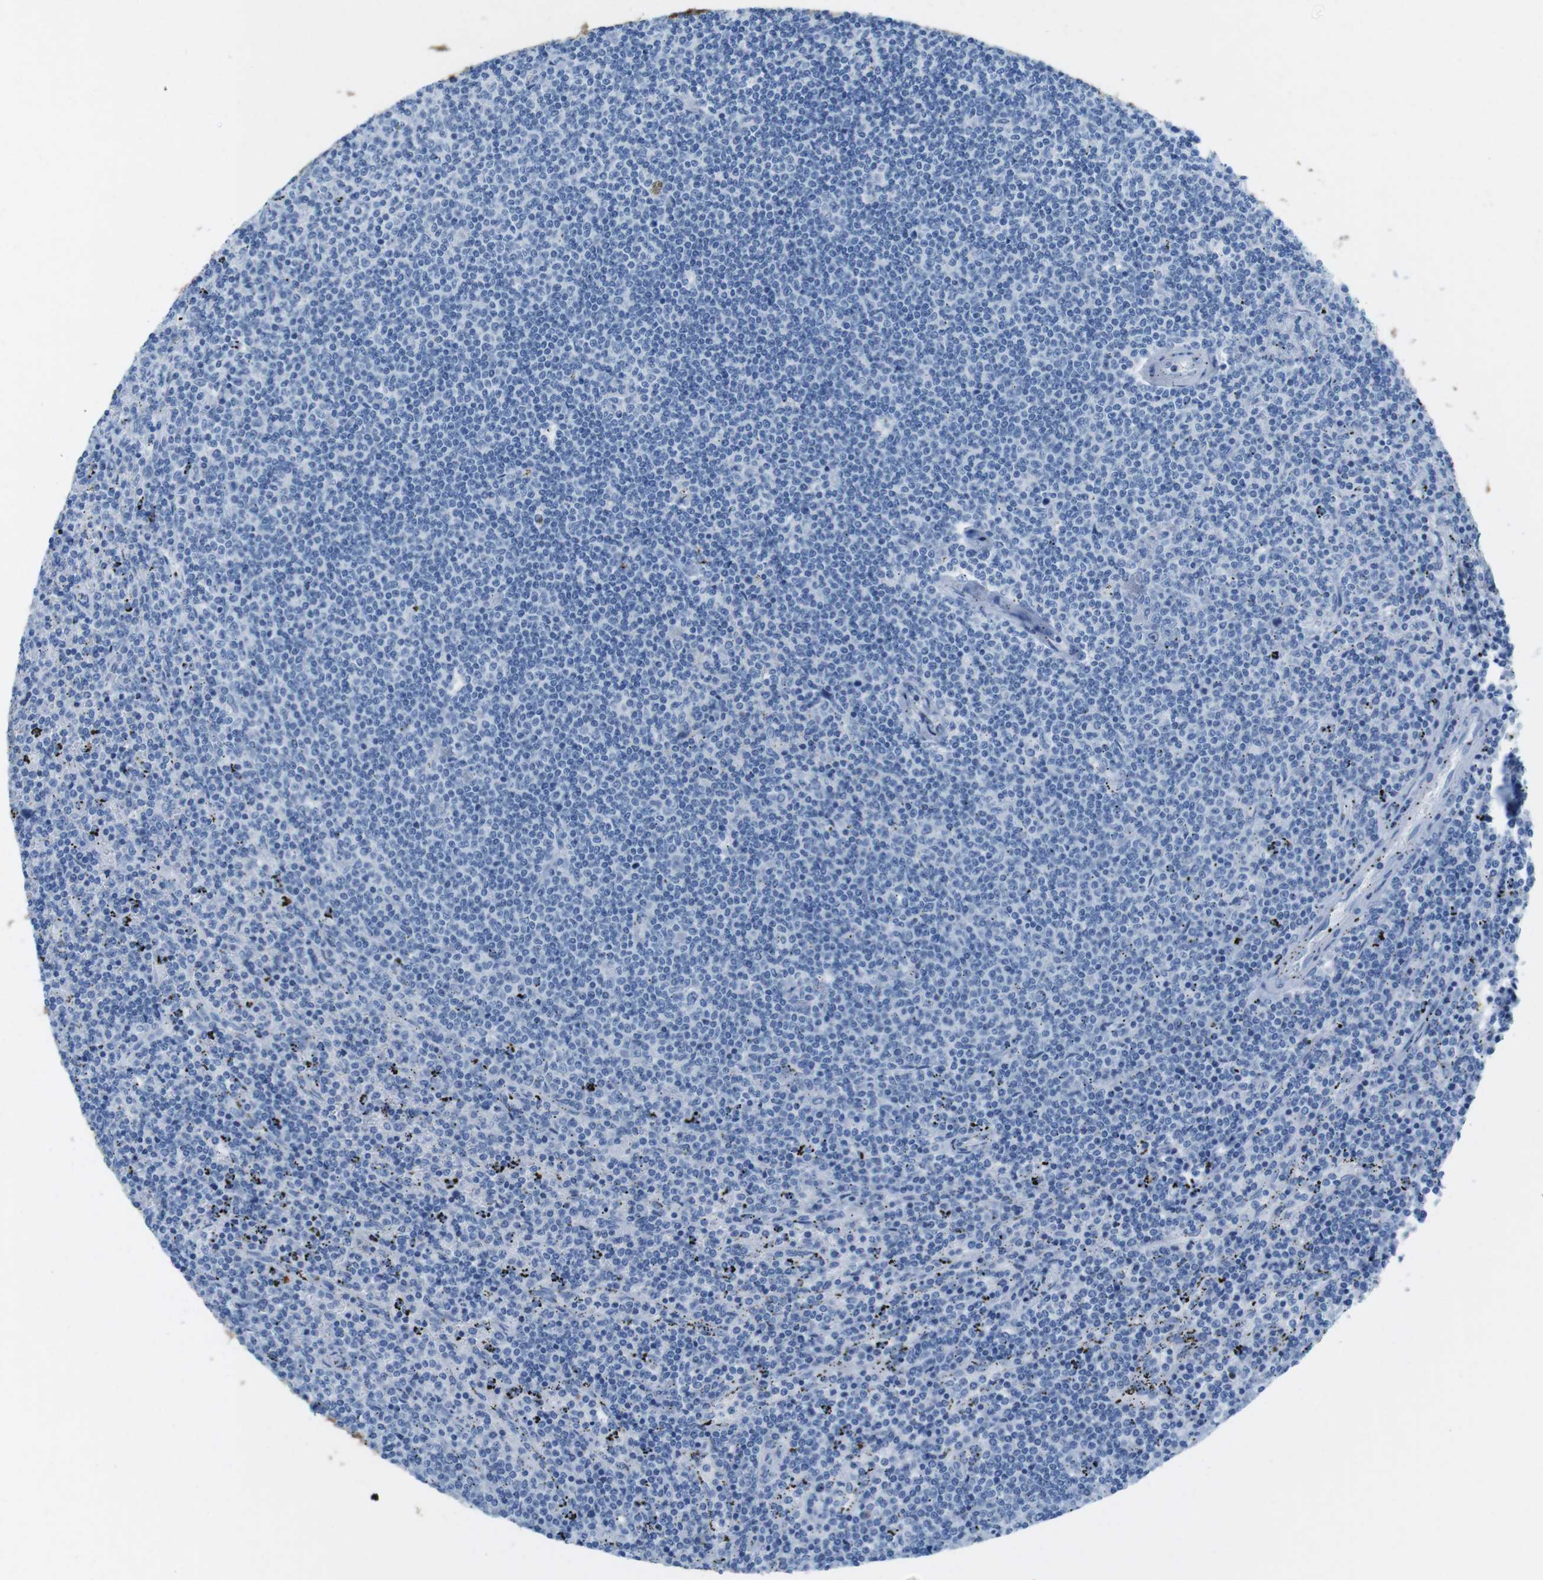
{"staining": {"intensity": "negative", "quantity": "none", "location": "none"}, "tissue": "lymphoma", "cell_type": "Tumor cells", "image_type": "cancer", "snomed": [{"axis": "morphology", "description": "Malignant lymphoma, non-Hodgkin's type, Low grade"}, {"axis": "topography", "description": "Spleen"}], "caption": "Image shows no significant protein expression in tumor cells of lymphoma. Nuclei are stained in blue.", "gene": "GAP43", "patient": {"sex": "female", "age": 50}}